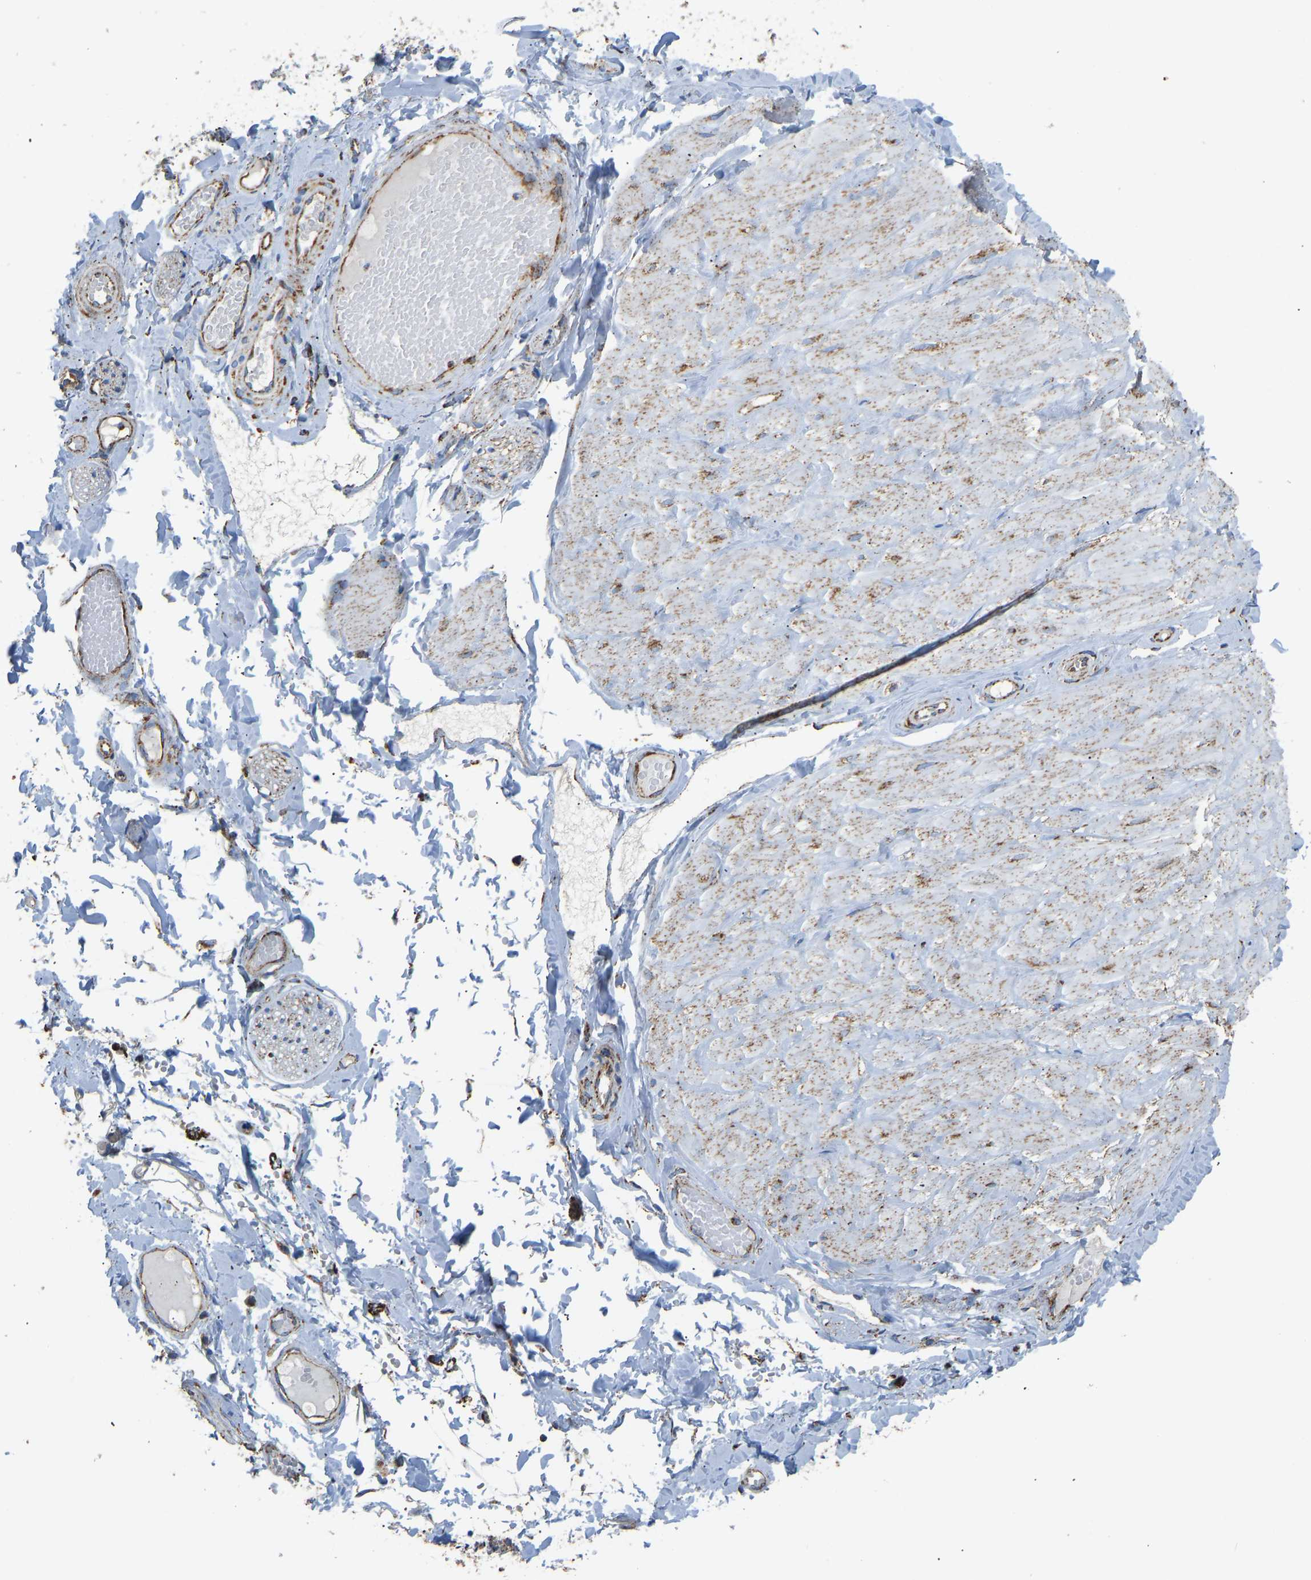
{"staining": {"intensity": "moderate", "quantity": ">75%", "location": "cytoplasmic/membranous"}, "tissue": "adipose tissue", "cell_type": "Adipocytes", "image_type": "normal", "snomed": [{"axis": "morphology", "description": "Normal tissue, NOS"}, {"axis": "topography", "description": "Adipose tissue"}, {"axis": "topography", "description": "Vascular tissue"}, {"axis": "topography", "description": "Peripheral nerve tissue"}], "caption": "The image shows a brown stain indicating the presence of a protein in the cytoplasmic/membranous of adipocytes in adipose tissue. The staining was performed using DAB to visualize the protein expression in brown, while the nuclei were stained in blue with hematoxylin (Magnification: 20x).", "gene": "IRX6", "patient": {"sex": "male", "age": 25}}